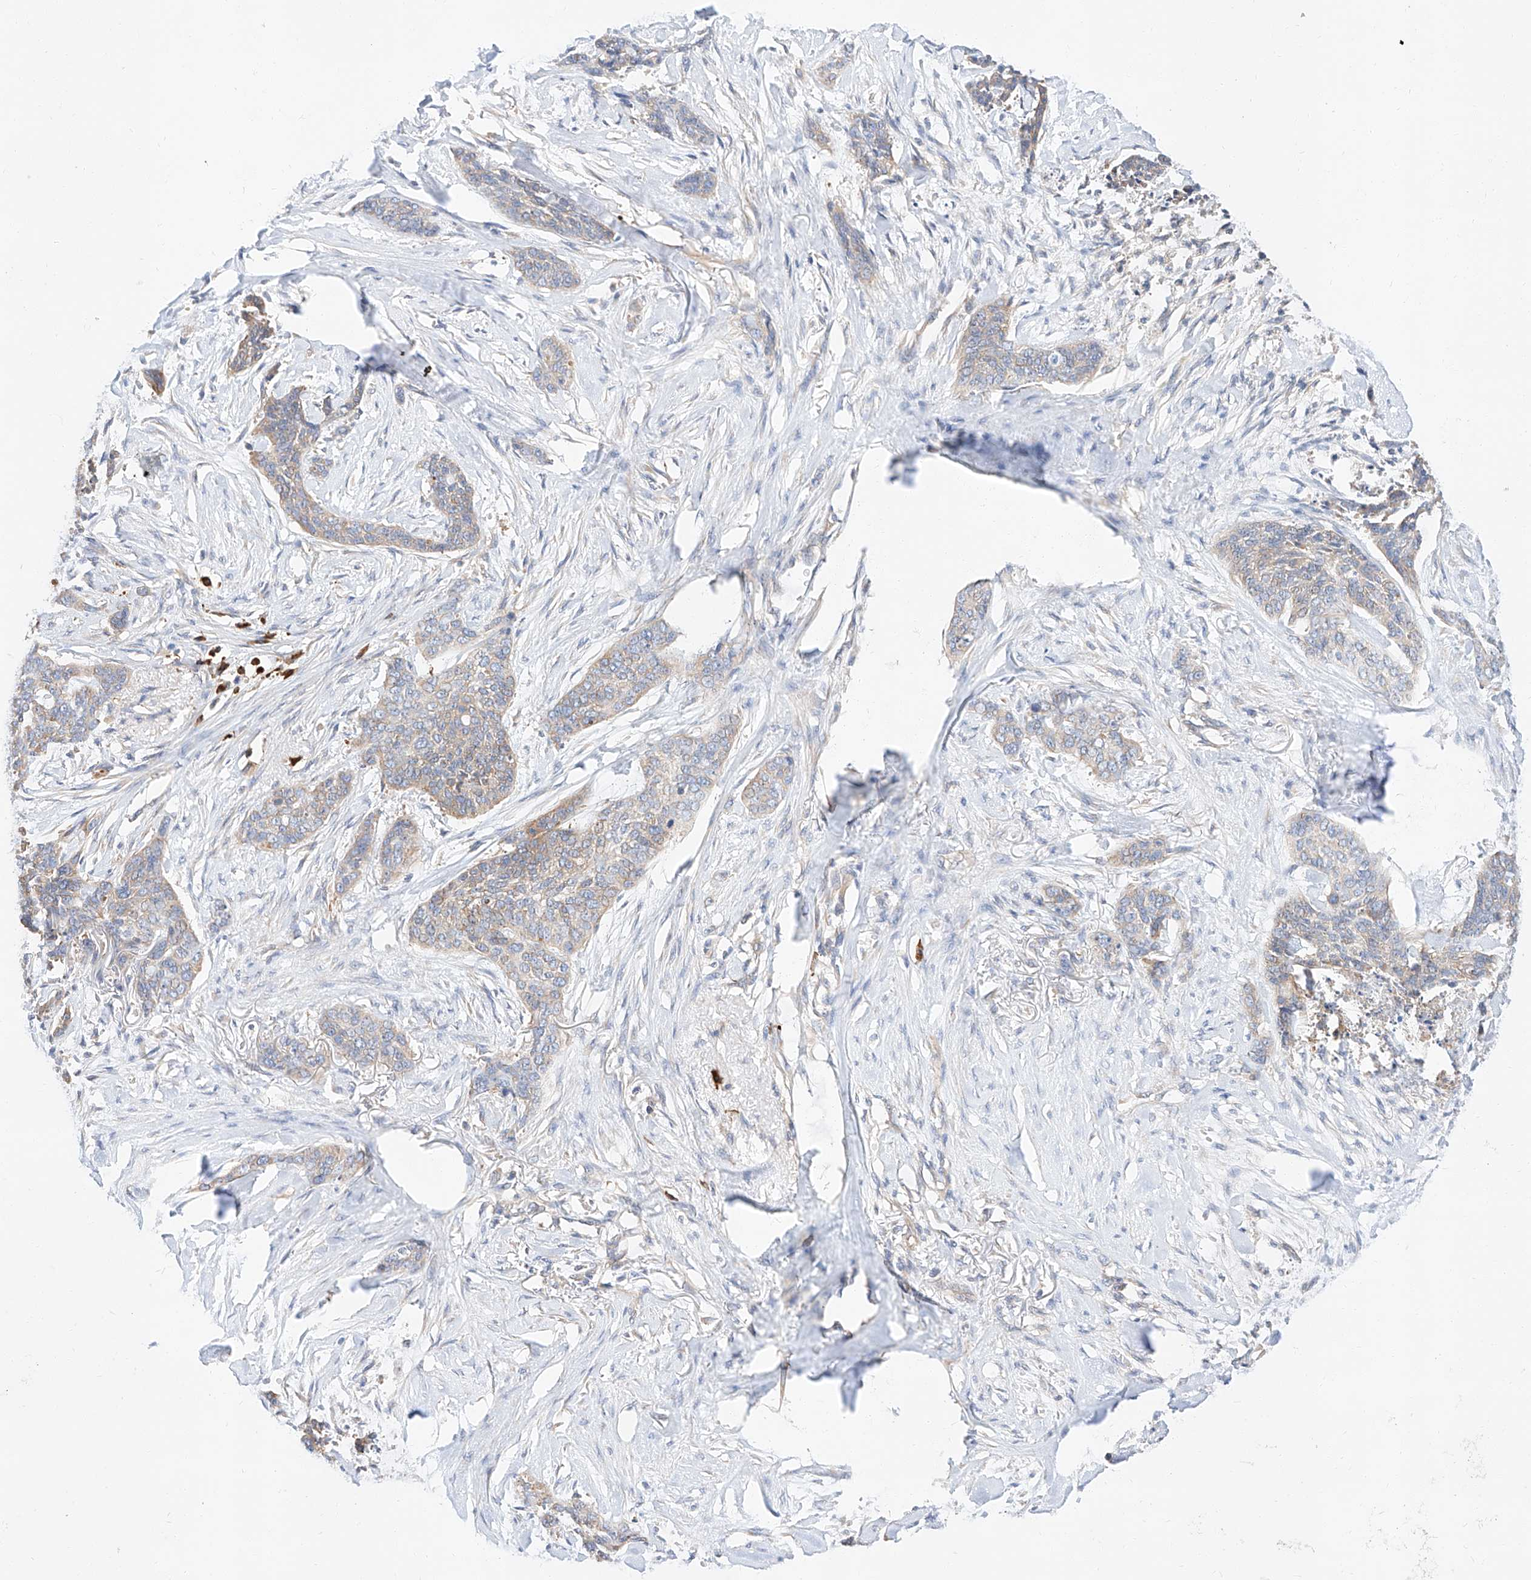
{"staining": {"intensity": "weak", "quantity": "<25%", "location": "cytoplasmic/membranous"}, "tissue": "skin cancer", "cell_type": "Tumor cells", "image_type": "cancer", "snomed": [{"axis": "morphology", "description": "Basal cell carcinoma"}, {"axis": "topography", "description": "Skin"}], "caption": "High magnification brightfield microscopy of skin basal cell carcinoma stained with DAB (3,3'-diaminobenzidine) (brown) and counterstained with hematoxylin (blue): tumor cells show no significant expression.", "gene": "GLMN", "patient": {"sex": "female", "age": 64}}